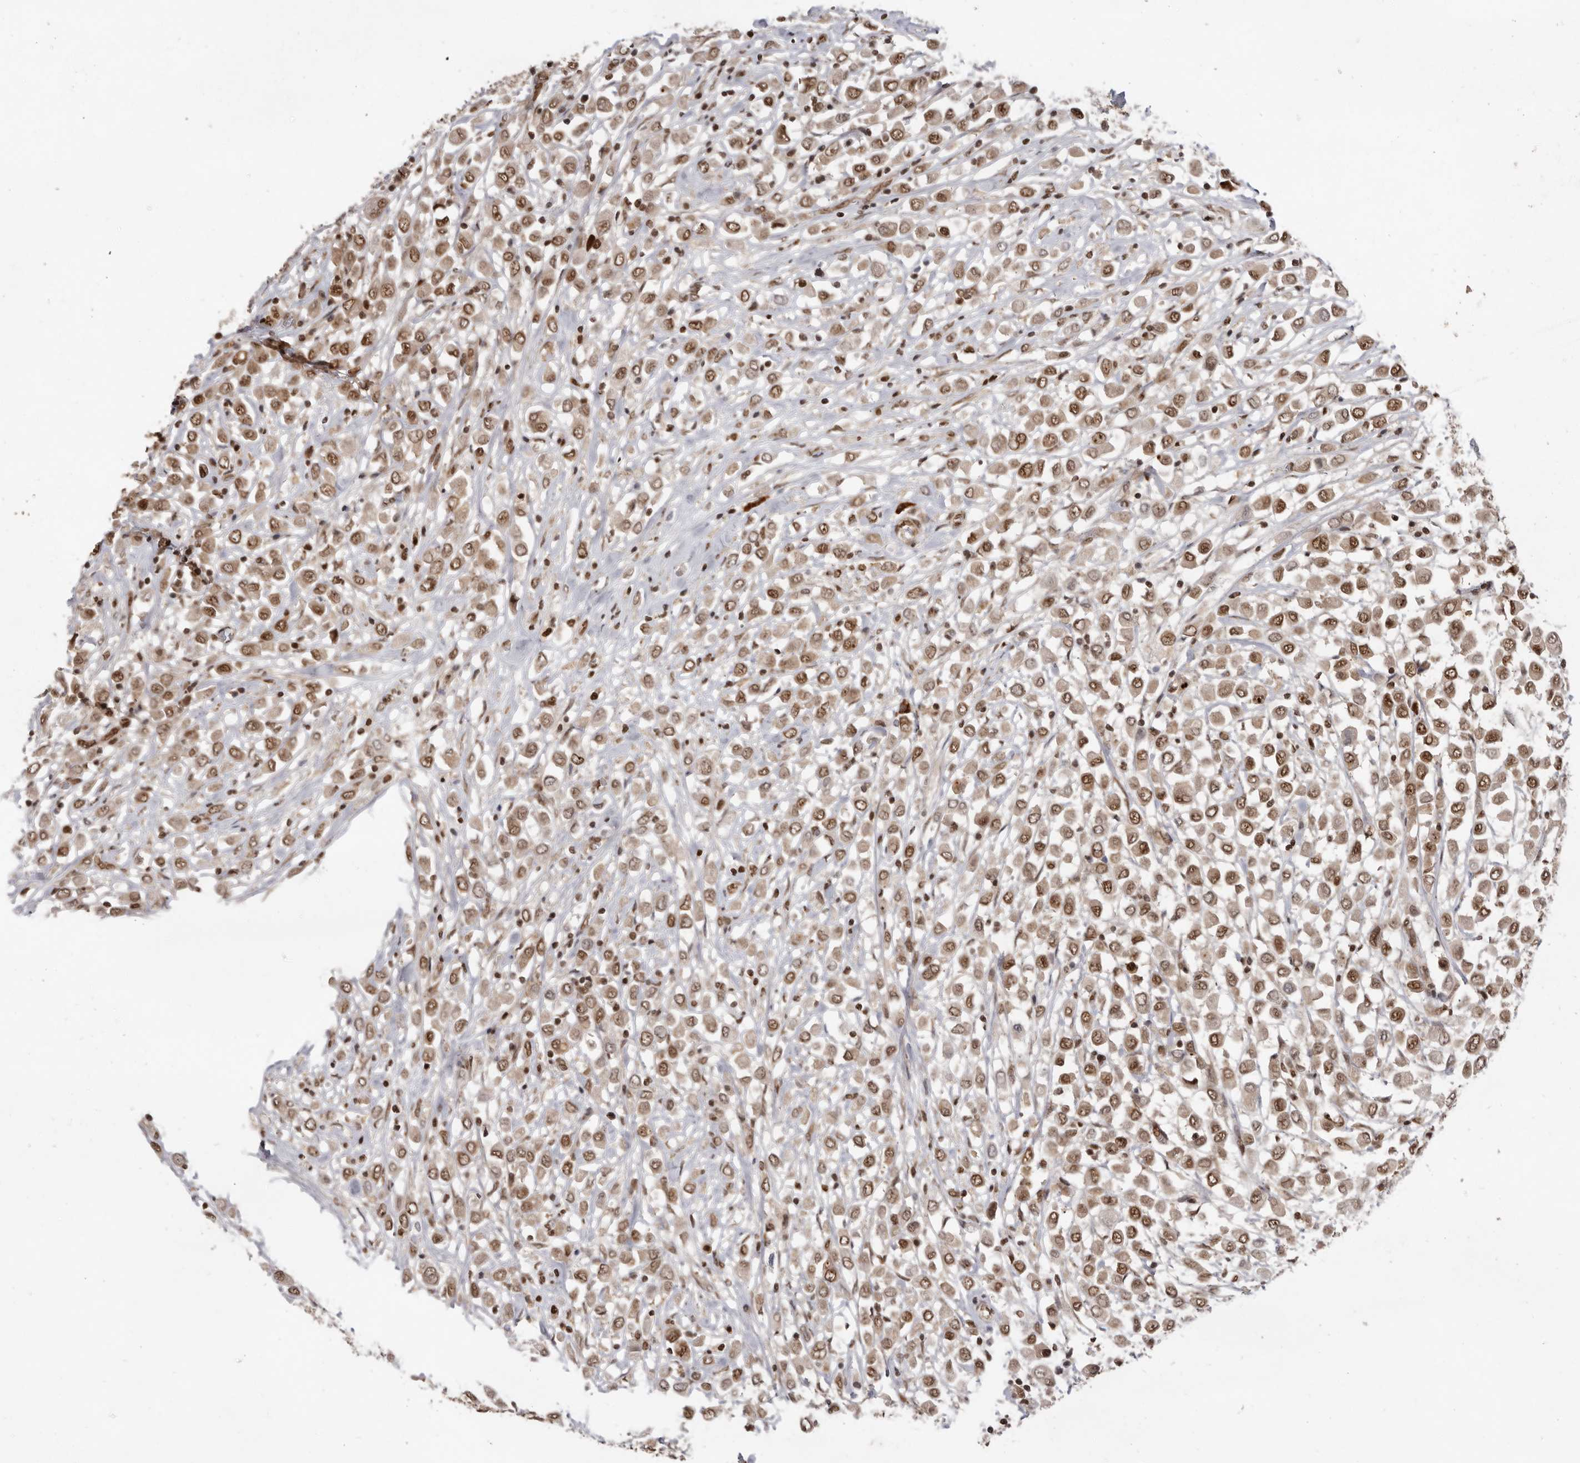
{"staining": {"intensity": "moderate", "quantity": ">75%", "location": "nuclear"}, "tissue": "breast cancer", "cell_type": "Tumor cells", "image_type": "cancer", "snomed": [{"axis": "morphology", "description": "Duct carcinoma"}, {"axis": "topography", "description": "Breast"}], "caption": "There is medium levels of moderate nuclear staining in tumor cells of breast infiltrating ductal carcinoma, as demonstrated by immunohistochemical staining (brown color).", "gene": "CHTOP", "patient": {"sex": "female", "age": 61}}